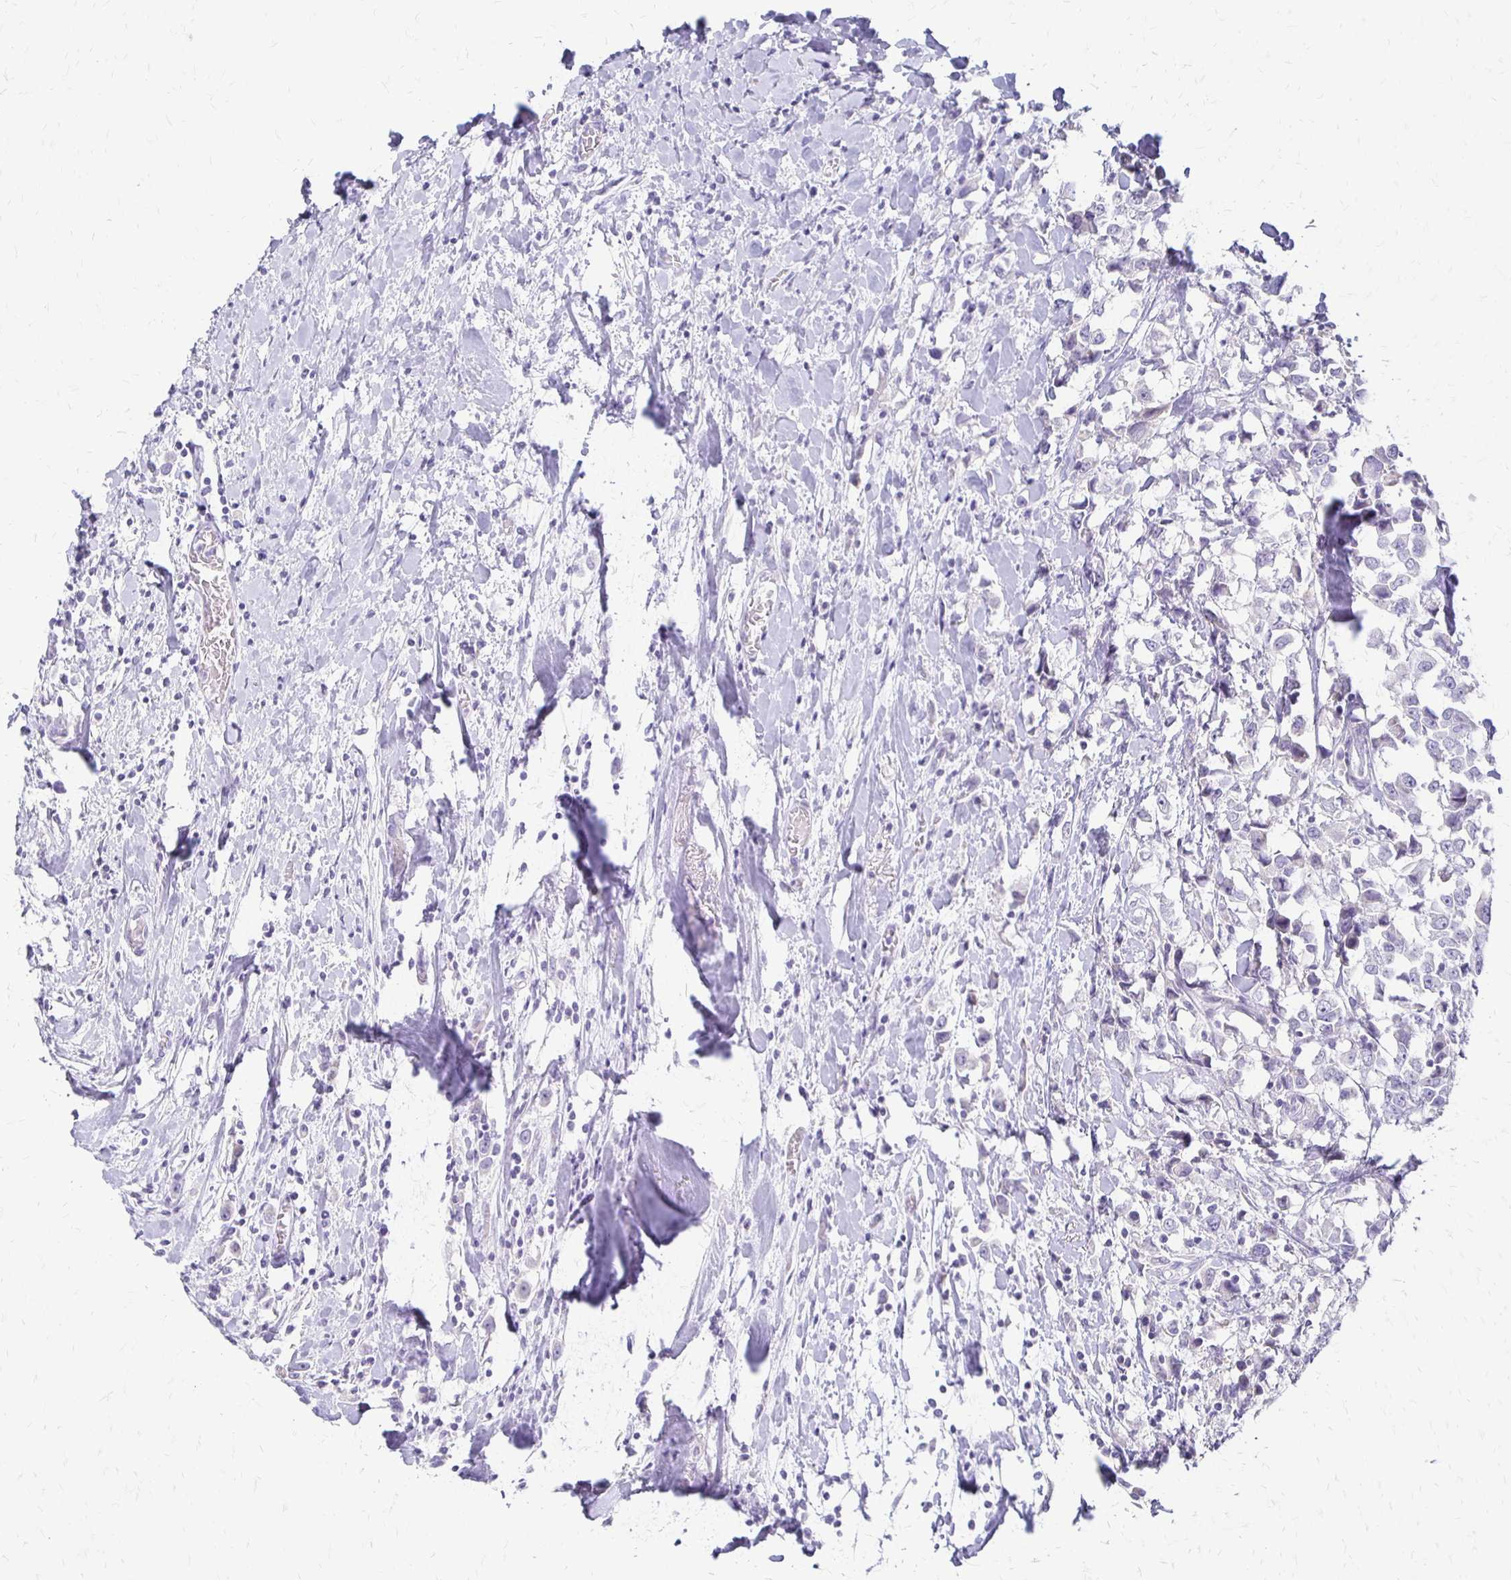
{"staining": {"intensity": "negative", "quantity": "none", "location": "none"}, "tissue": "breast cancer", "cell_type": "Tumor cells", "image_type": "cancer", "snomed": [{"axis": "morphology", "description": "Duct carcinoma"}, {"axis": "topography", "description": "Breast"}], "caption": "IHC of breast cancer displays no staining in tumor cells.", "gene": "IVL", "patient": {"sex": "female", "age": 61}}